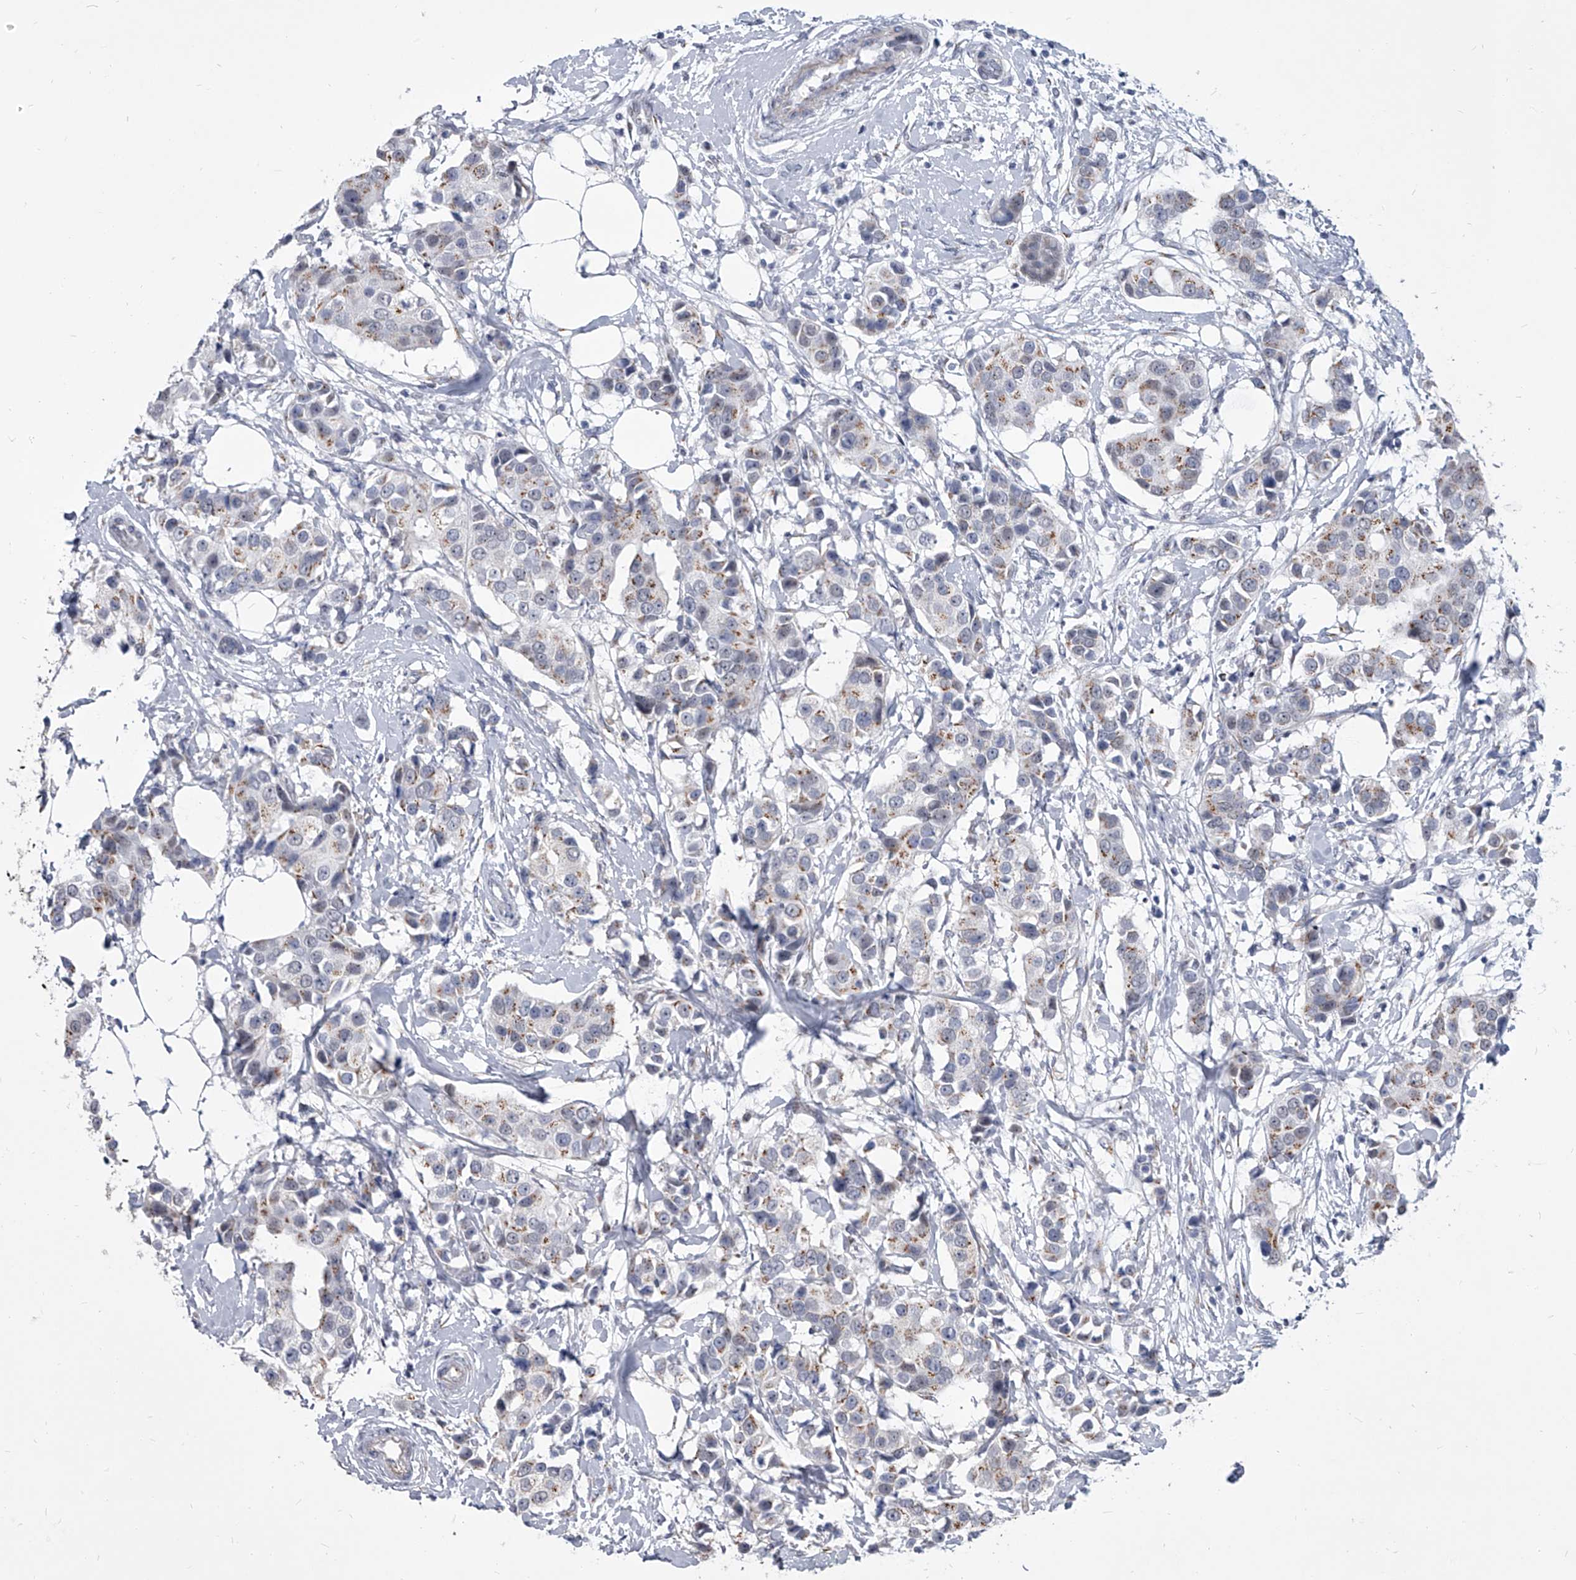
{"staining": {"intensity": "moderate", "quantity": "25%-75%", "location": "cytoplasmic/membranous"}, "tissue": "breast cancer", "cell_type": "Tumor cells", "image_type": "cancer", "snomed": [{"axis": "morphology", "description": "Normal tissue, NOS"}, {"axis": "morphology", "description": "Duct carcinoma"}, {"axis": "topography", "description": "Breast"}], "caption": "Immunohistochemical staining of infiltrating ductal carcinoma (breast) shows medium levels of moderate cytoplasmic/membranous protein staining in about 25%-75% of tumor cells.", "gene": "EVA1C", "patient": {"sex": "female", "age": 39}}